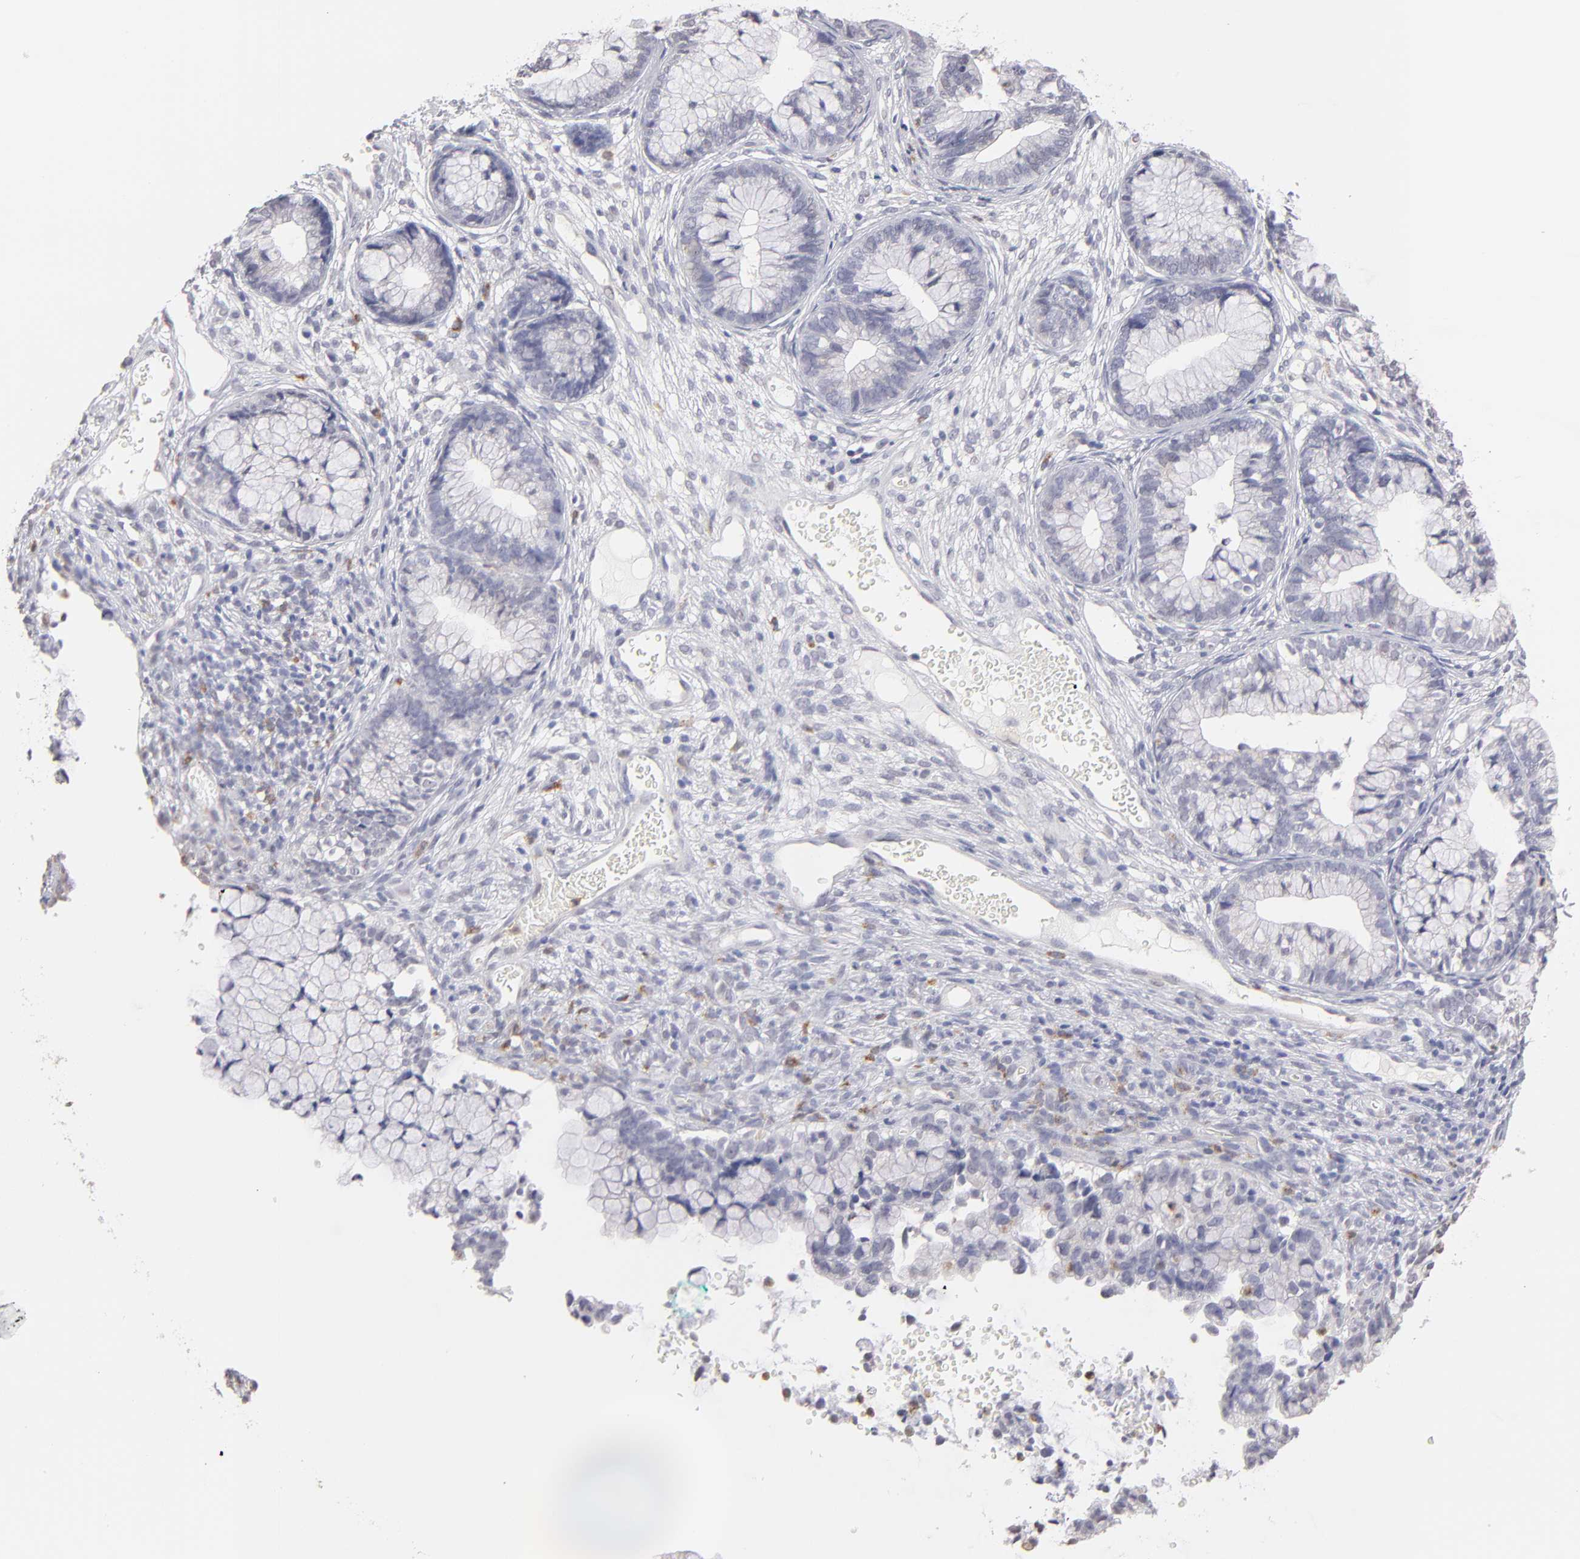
{"staining": {"intensity": "negative", "quantity": "none", "location": "none"}, "tissue": "cervical cancer", "cell_type": "Tumor cells", "image_type": "cancer", "snomed": [{"axis": "morphology", "description": "Adenocarcinoma, NOS"}, {"axis": "topography", "description": "Cervix"}], "caption": "This is an immunohistochemistry (IHC) photomicrograph of adenocarcinoma (cervical). There is no staining in tumor cells.", "gene": "MGAM", "patient": {"sex": "female", "age": 44}}